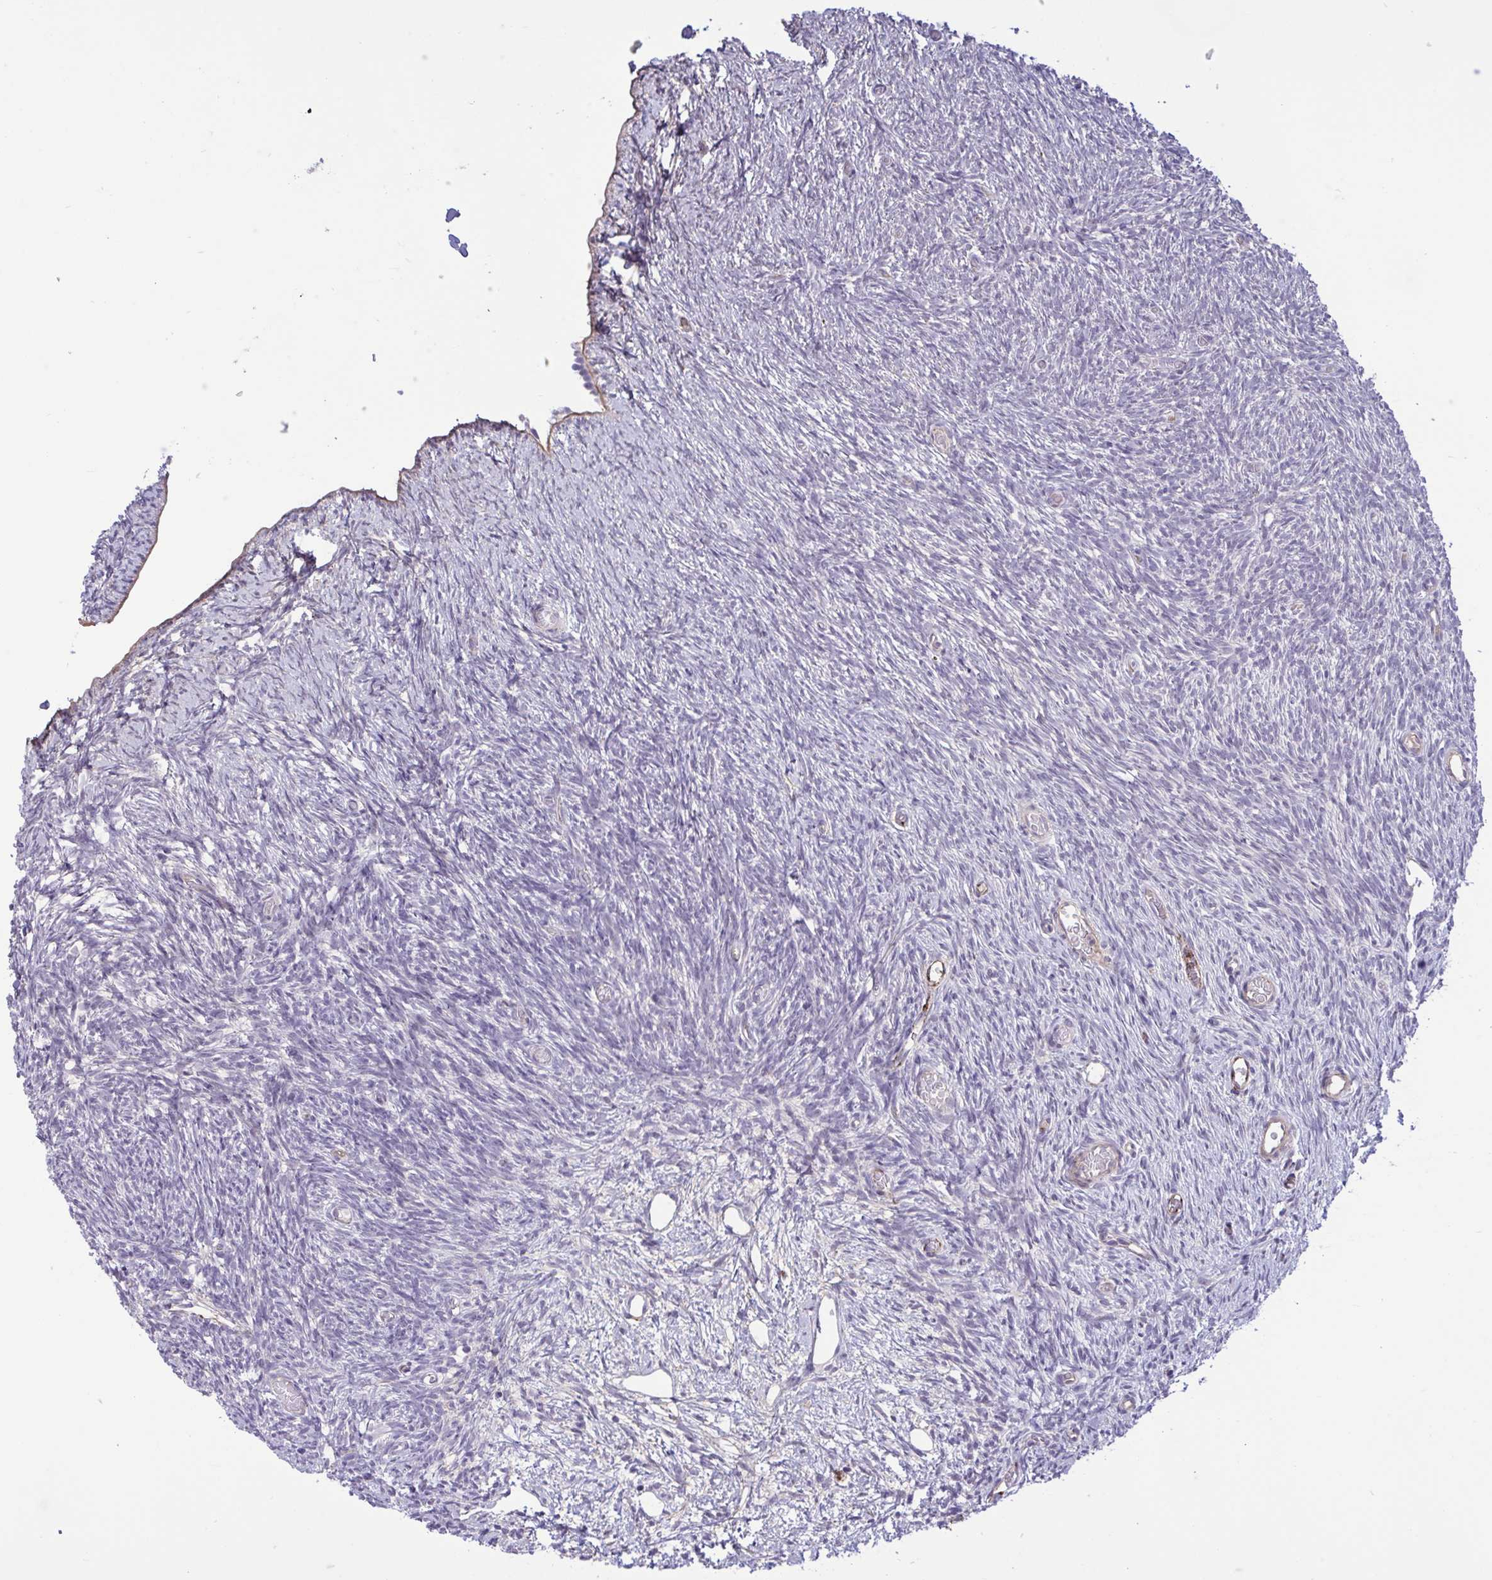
{"staining": {"intensity": "moderate", "quantity": "25%-75%", "location": "cytoplasmic/membranous"}, "tissue": "ovary", "cell_type": "Follicle cells", "image_type": "normal", "snomed": [{"axis": "morphology", "description": "Normal tissue, NOS"}, {"axis": "topography", "description": "Ovary"}], "caption": "Ovary was stained to show a protein in brown. There is medium levels of moderate cytoplasmic/membranous expression in about 25%-75% of follicle cells. (Stains: DAB in brown, nuclei in blue, Microscopy: brightfield microscopy at high magnification).", "gene": "CD101", "patient": {"sex": "female", "age": 39}}